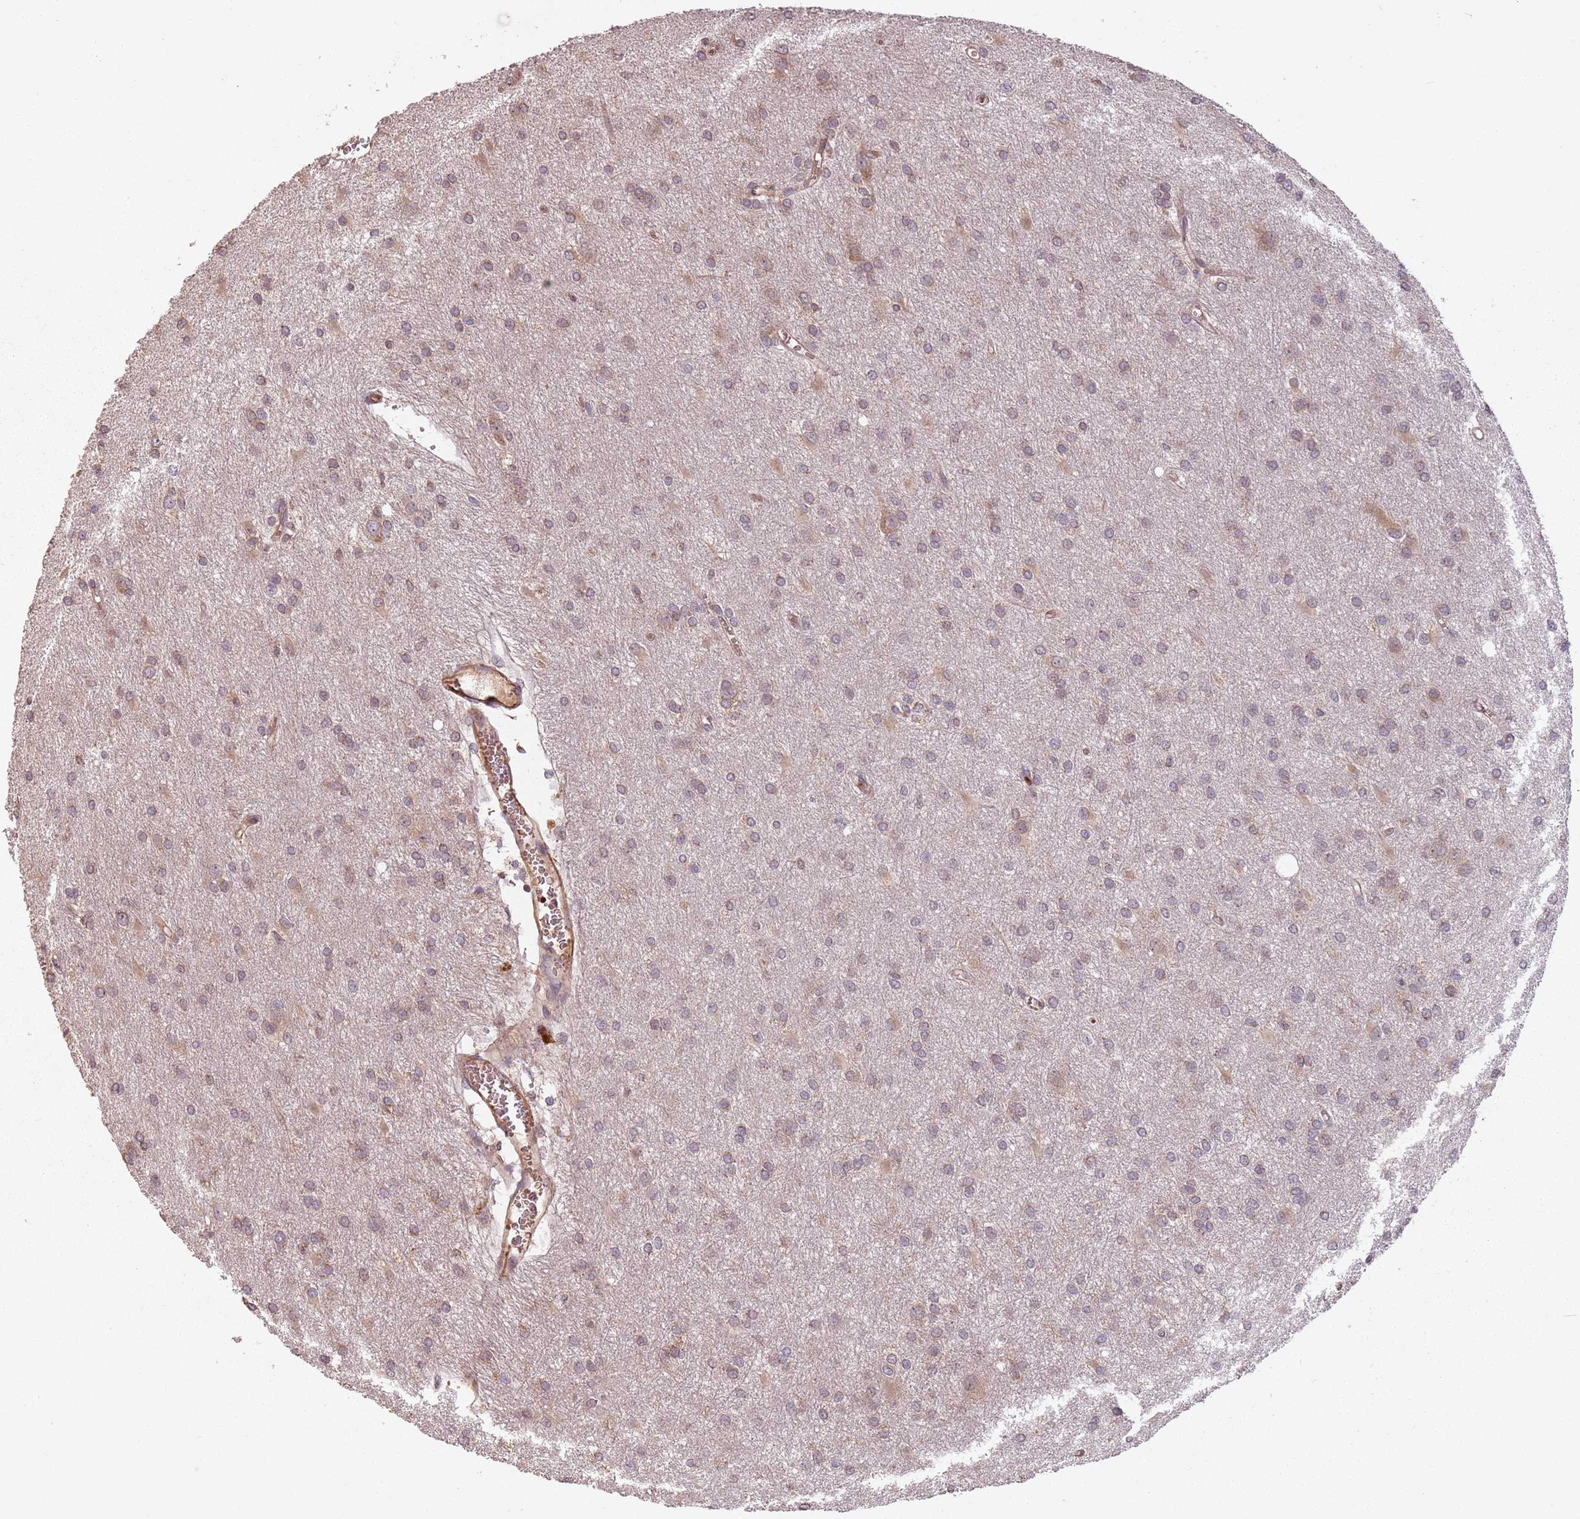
{"staining": {"intensity": "weak", "quantity": ">75%", "location": "cytoplasmic/membranous"}, "tissue": "glioma", "cell_type": "Tumor cells", "image_type": "cancer", "snomed": [{"axis": "morphology", "description": "Glioma, malignant, High grade"}, {"axis": "topography", "description": "Brain"}], "caption": "Tumor cells show low levels of weak cytoplasmic/membranous positivity in approximately >75% of cells in high-grade glioma (malignant). (DAB (3,3'-diaminobenzidine) IHC with brightfield microscopy, high magnification).", "gene": "GPR180", "patient": {"sex": "female", "age": 50}}